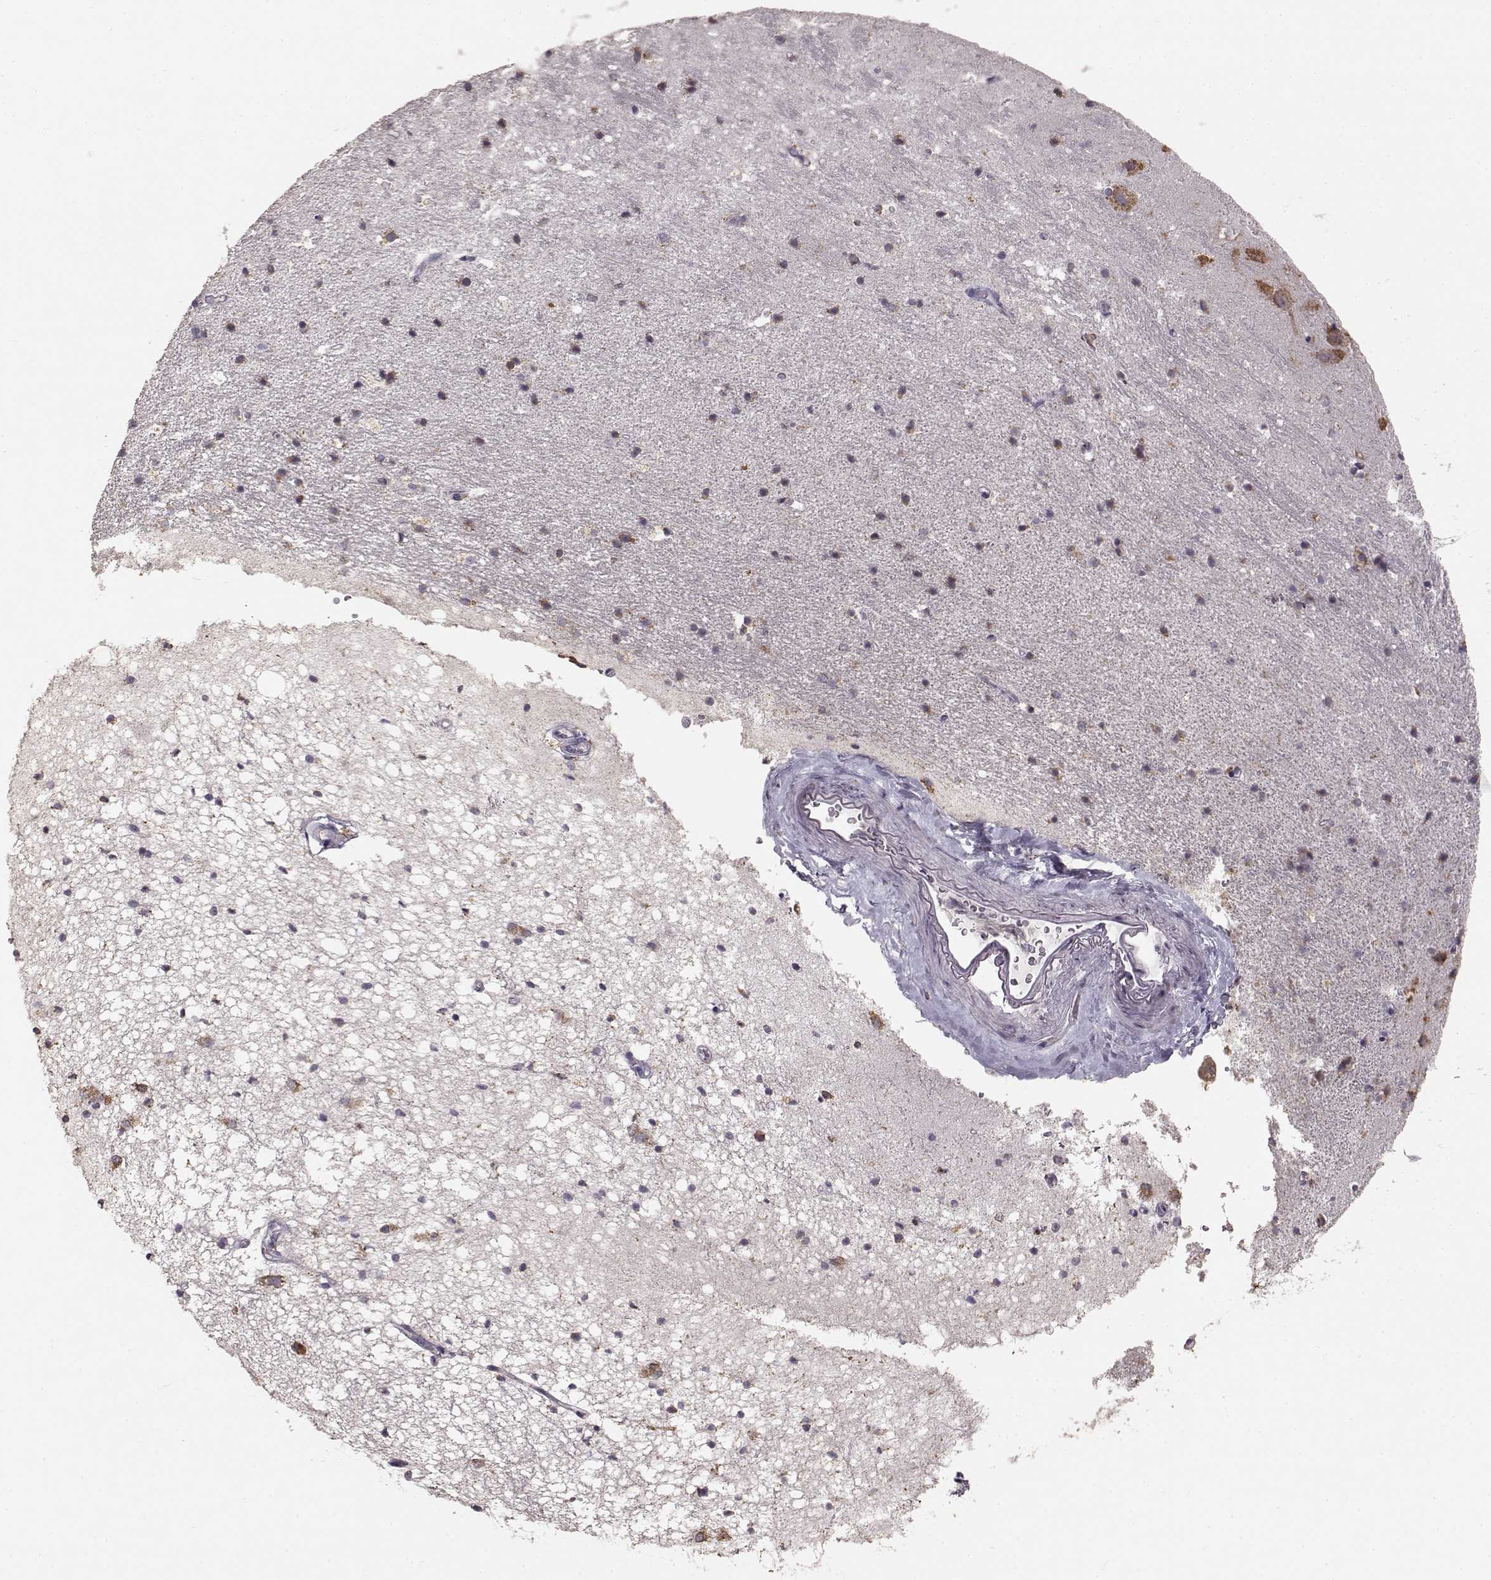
{"staining": {"intensity": "negative", "quantity": "none", "location": "none"}, "tissue": "hippocampus", "cell_type": "Glial cells", "image_type": "normal", "snomed": [{"axis": "morphology", "description": "Normal tissue, NOS"}, {"axis": "topography", "description": "Hippocampus"}], "caption": "Hippocampus was stained to show a protein in brown. There is no significant staining in glial cells. (DAB (3,3'-diaminobenzidine) IHC with hematoxylin counter stain).", "gene": "GABRG3", "patient": {"sex": "male", "age": 44}}